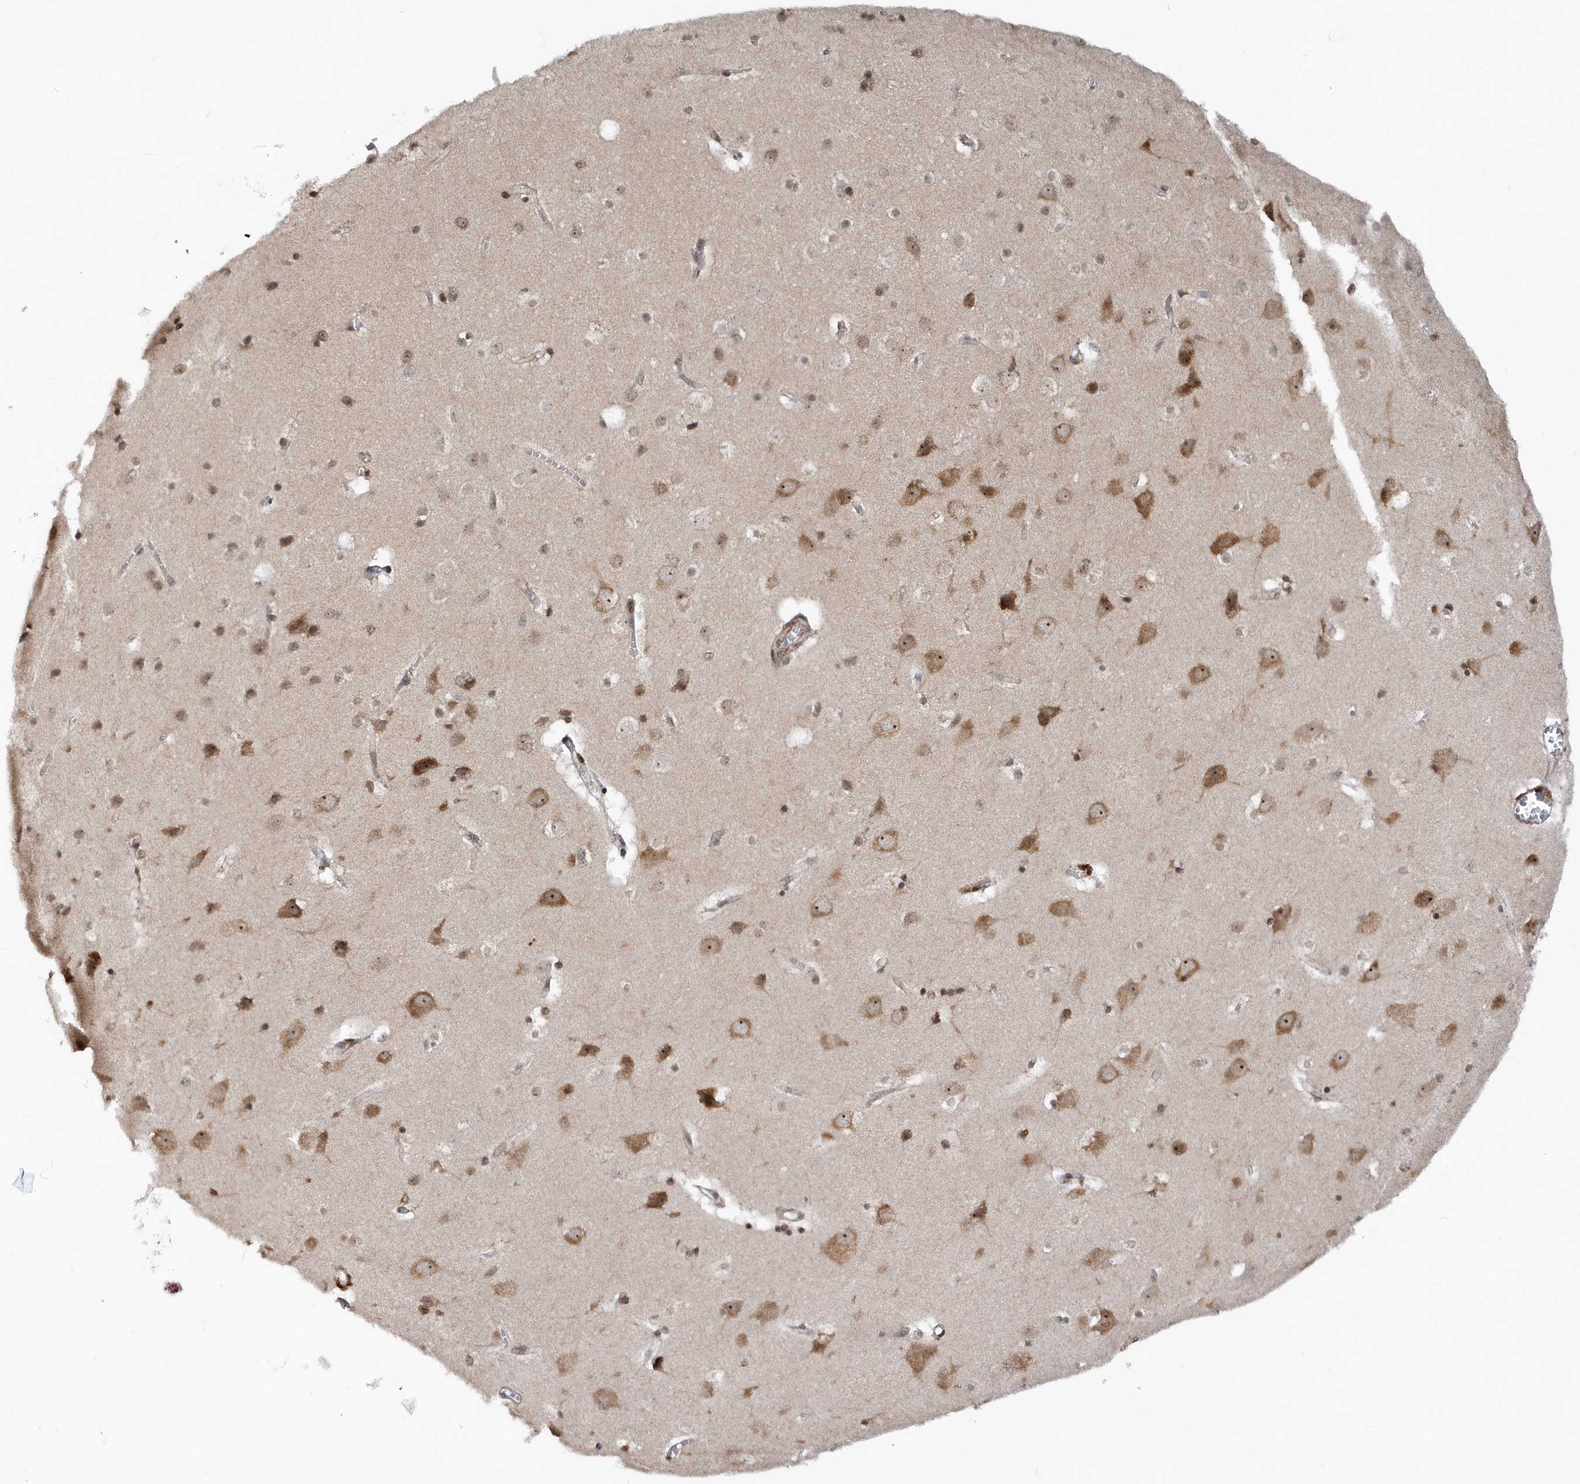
{"staining": {"intensity": "moderate", "quantity": ">75%", "location": "cytoplasmic/membranous"}, "tissue": "cerebral cortex", "cell_type": "Endothelial cells", "image_type": "normal", "snomed": [{"axis": "morphology", "description": "Normal tissue, NOS"}, {"axis": "topography", "description": "Cerebral cortex"}], "caption": "Protein expression by IHC exhibits moderate cytoplasmic/membranous positivity in approximately >75% of endothelial cells in normal cerebral cortex.", "gene": "SOWAHB", "patient": {"sex": "male", "age": 54}}